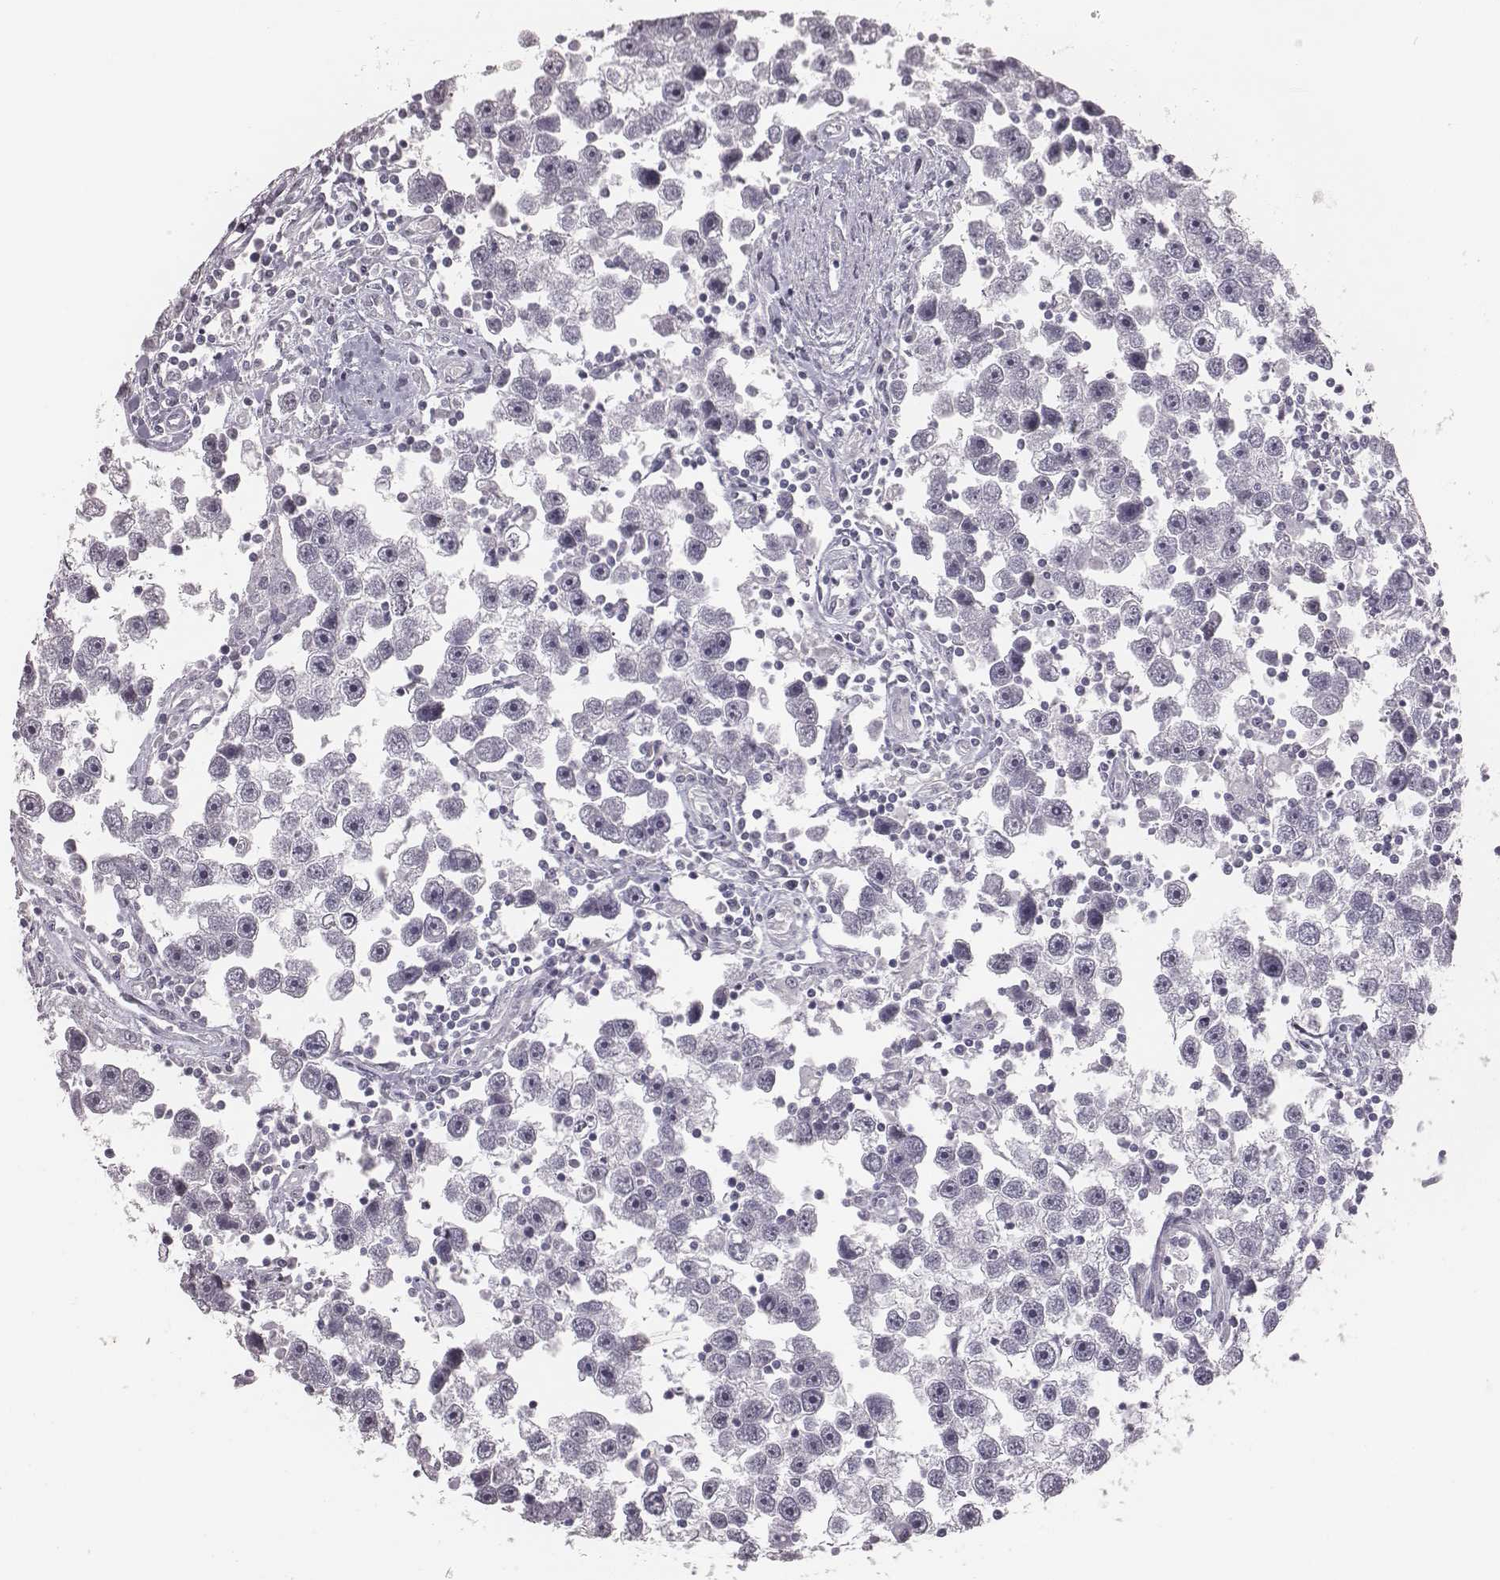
{"staining": {"intensity": "negative", "quantity": "none", "location": "none"}, "tissue": "testis cancer", "cell_type": "Tumor cells", "image_type": "cancer", "snomed": [{"axis": "morphology", "description": "Seminoma, NOS"}, {"axis": "topography", "description": "Testis"}], "caption": "Immunohistochemistry (IHC) of testis cancer shows no staining in tumor cells.", "gene": "CSHL1", "patient": {"sex": "male", "age": 30}}